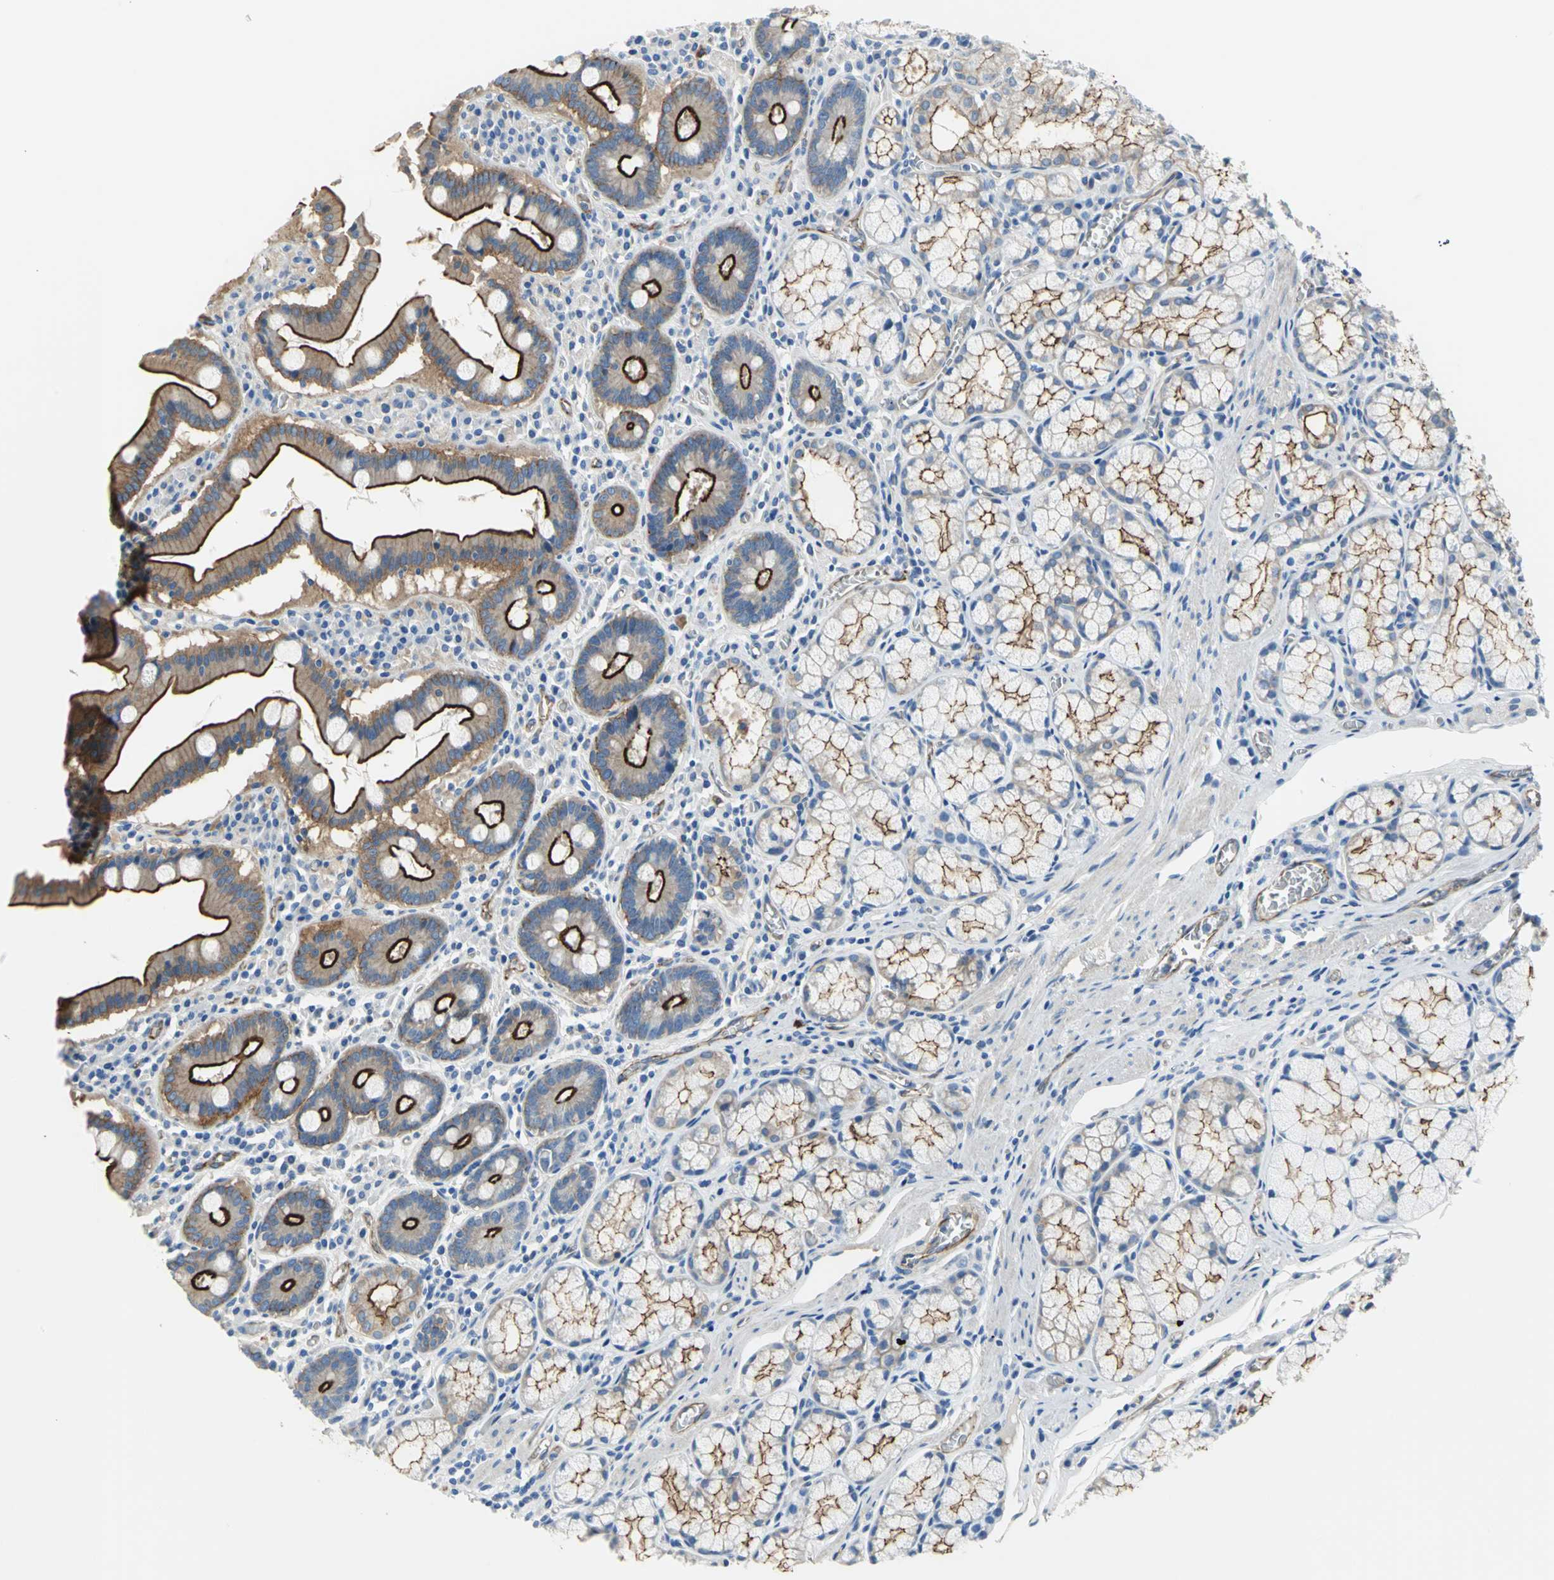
{"staining": {"intensity": "strong", "quantity": ">75%", "location": "cytoplasmic/membranous,nuclear"}, "tissue": "stomach", "cell_type": "Glandular cells", "image_type": "normal", "snomed": [{"axis": "morphology", "description": "Normal tissue, NOS"}, {"axis": "topography", "description": "Stomach, lower"}], "caption": "Benign stomach exhibits strong cytoplasmic/membranous,nuclear staining in approximately >75% of glandular cells, visualized by immunohistochemistry.", "gene": "FLNB", "patient": {"sex": "male", "age": 56}}